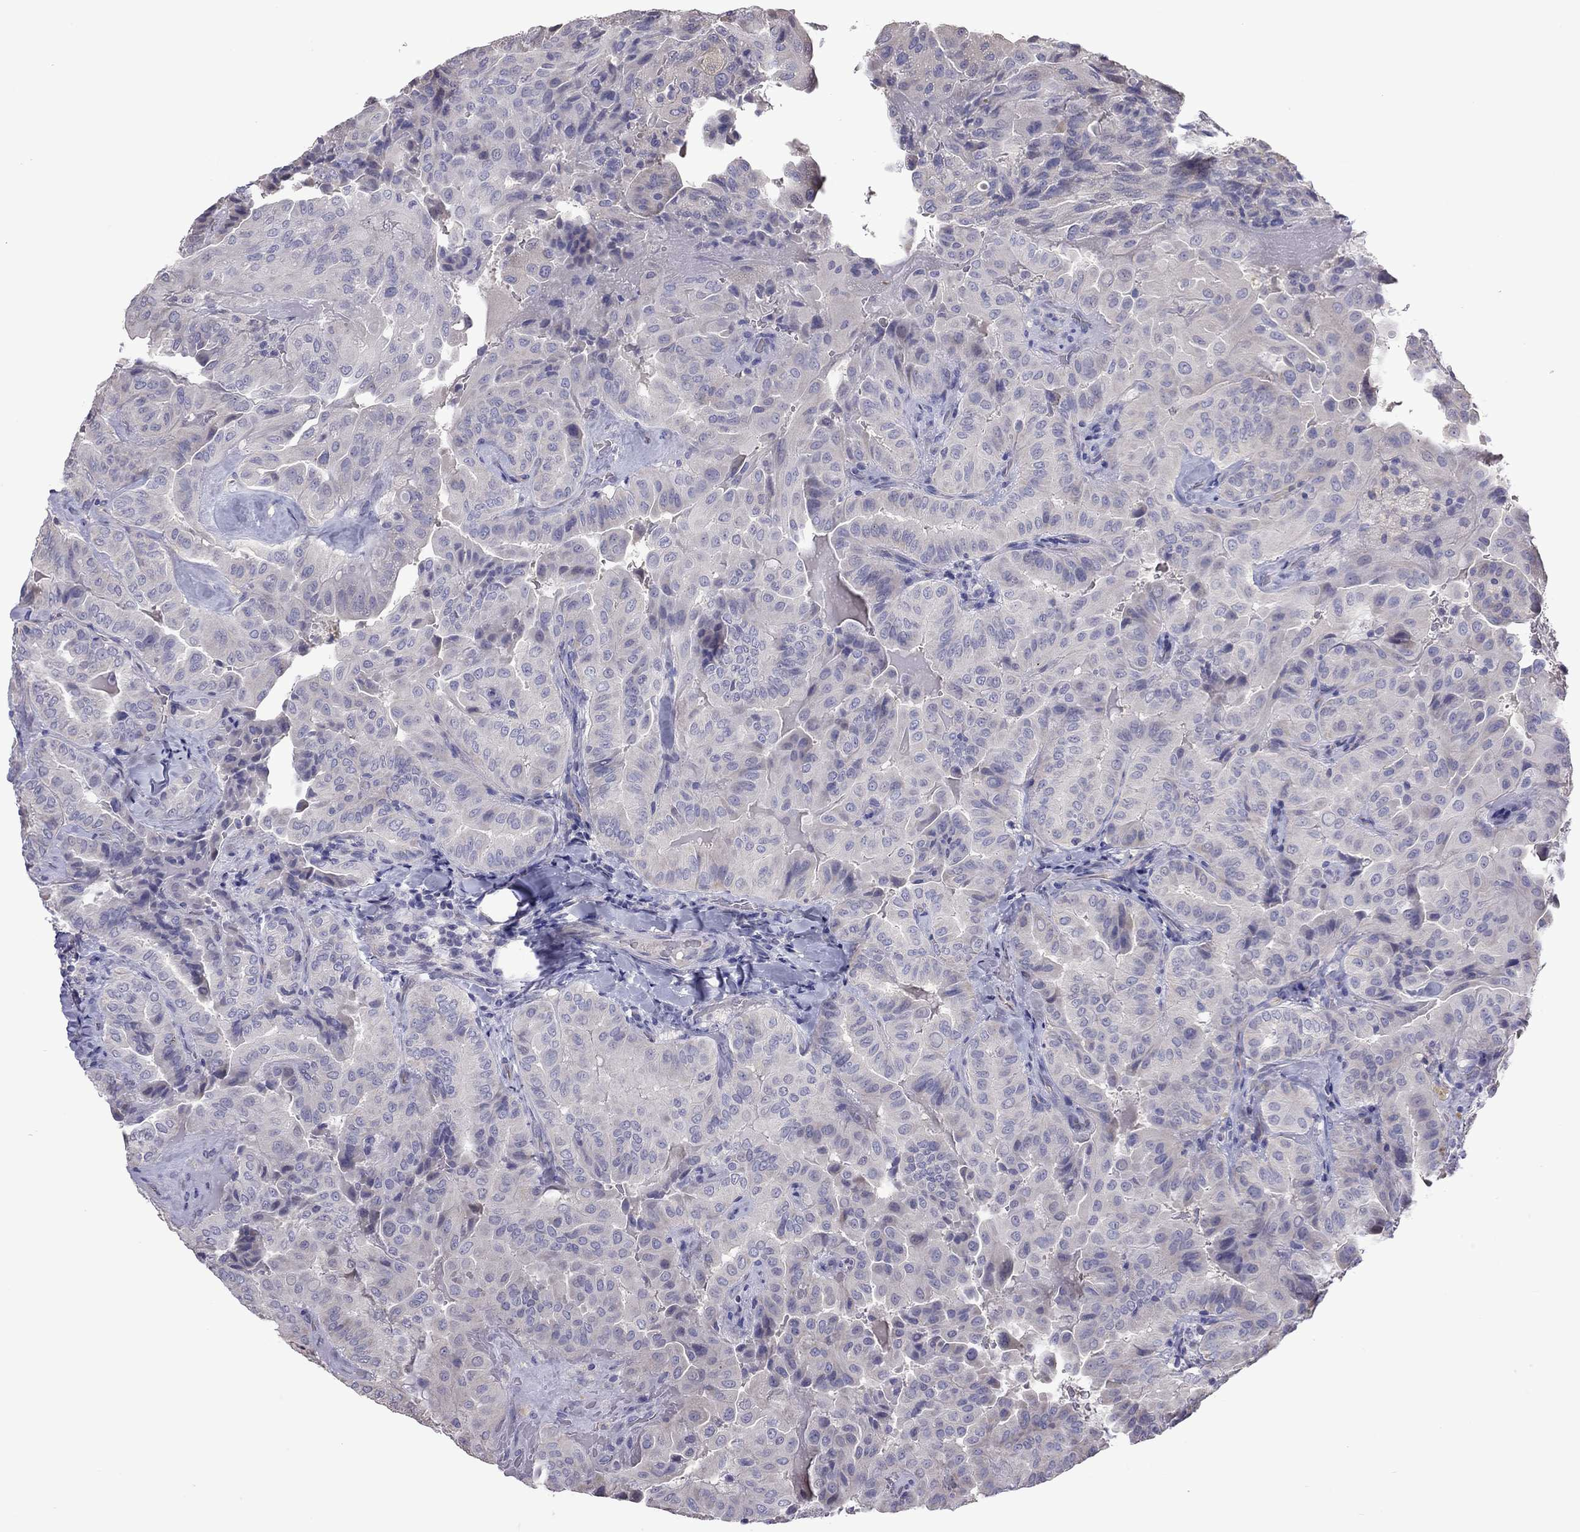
{"staining": {"intensity": "negative", "quantity": "none", "location": "none"}, "tissue": "thyroid cancer", "cell_type": "Tumor cells", "image_type": "cancer", "snomed": [{"axis": "morphology", "description": "Papillary adenocarcinoma, NOS"}, {"axis": "topography", "description": "Thyroid gland"}], "caption": "This photomicrograph is of thyroid cancer (papillary adenocarcinoma) stained with IHC to label a protein in brown with the nuclei are counter-stained blue. There is no staining in tumor cells.", "gene": "FEZ1", "patient": {"sex": "female", "age": 68}}